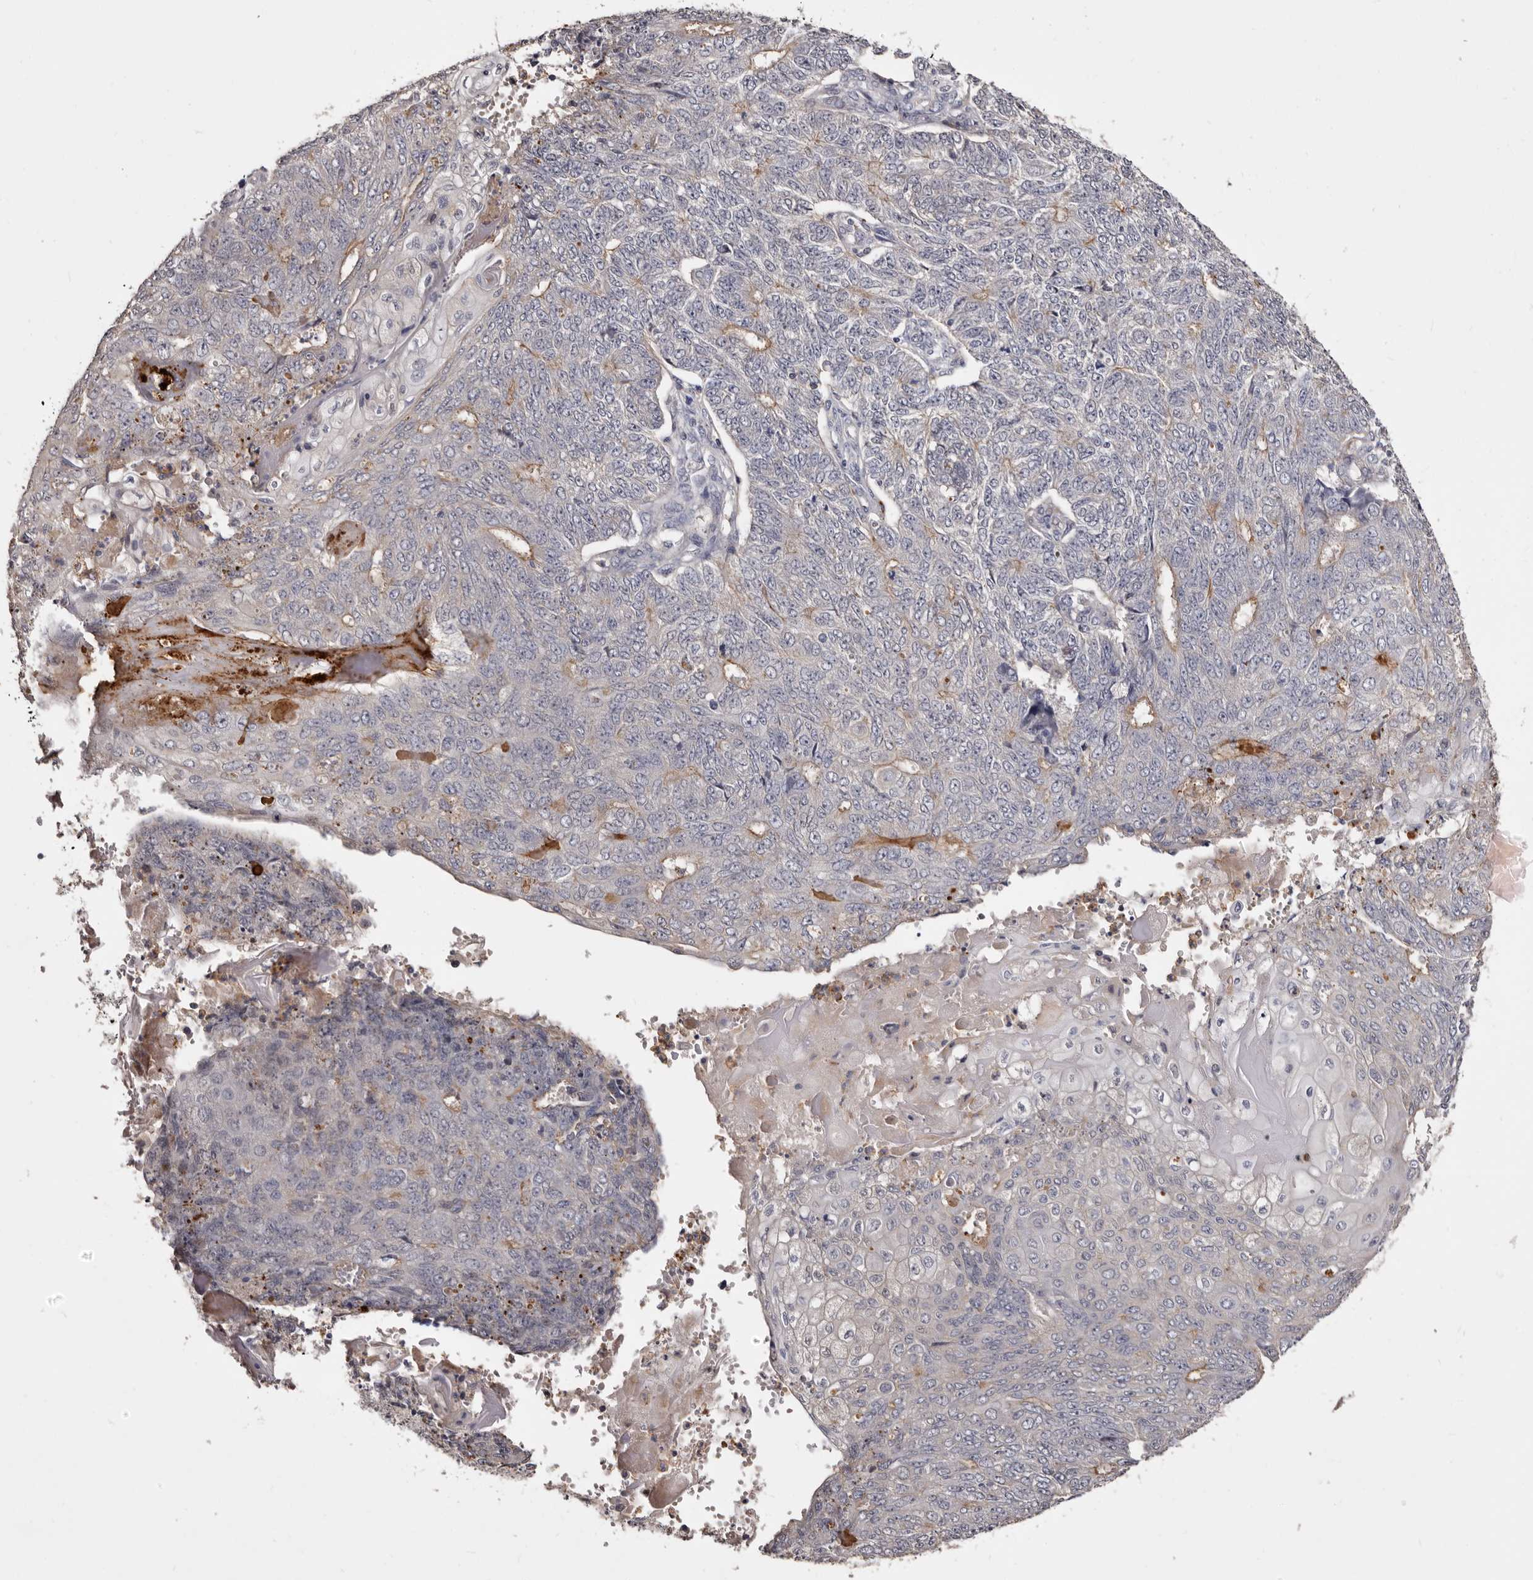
{"staining": {"intensity": "weak", "quantity": "25%-75%", "location": "cytoplasmic/membranous"}, "tissue": "endometrial cancer", "cell_type": "Tumor cells", "image_type": "cancer", "snomed": [{"axis": "morphology", "description": "Adenocarcinoma, NOS"}, {"axis": "topography", "description": "Endometrium"}], "caption": "Human endometrial cancer stained with a protein marker reveals weak staining in tumor cells.", "gene": "SLC10A4", "patient": {"sex": "female", "age": 32}}